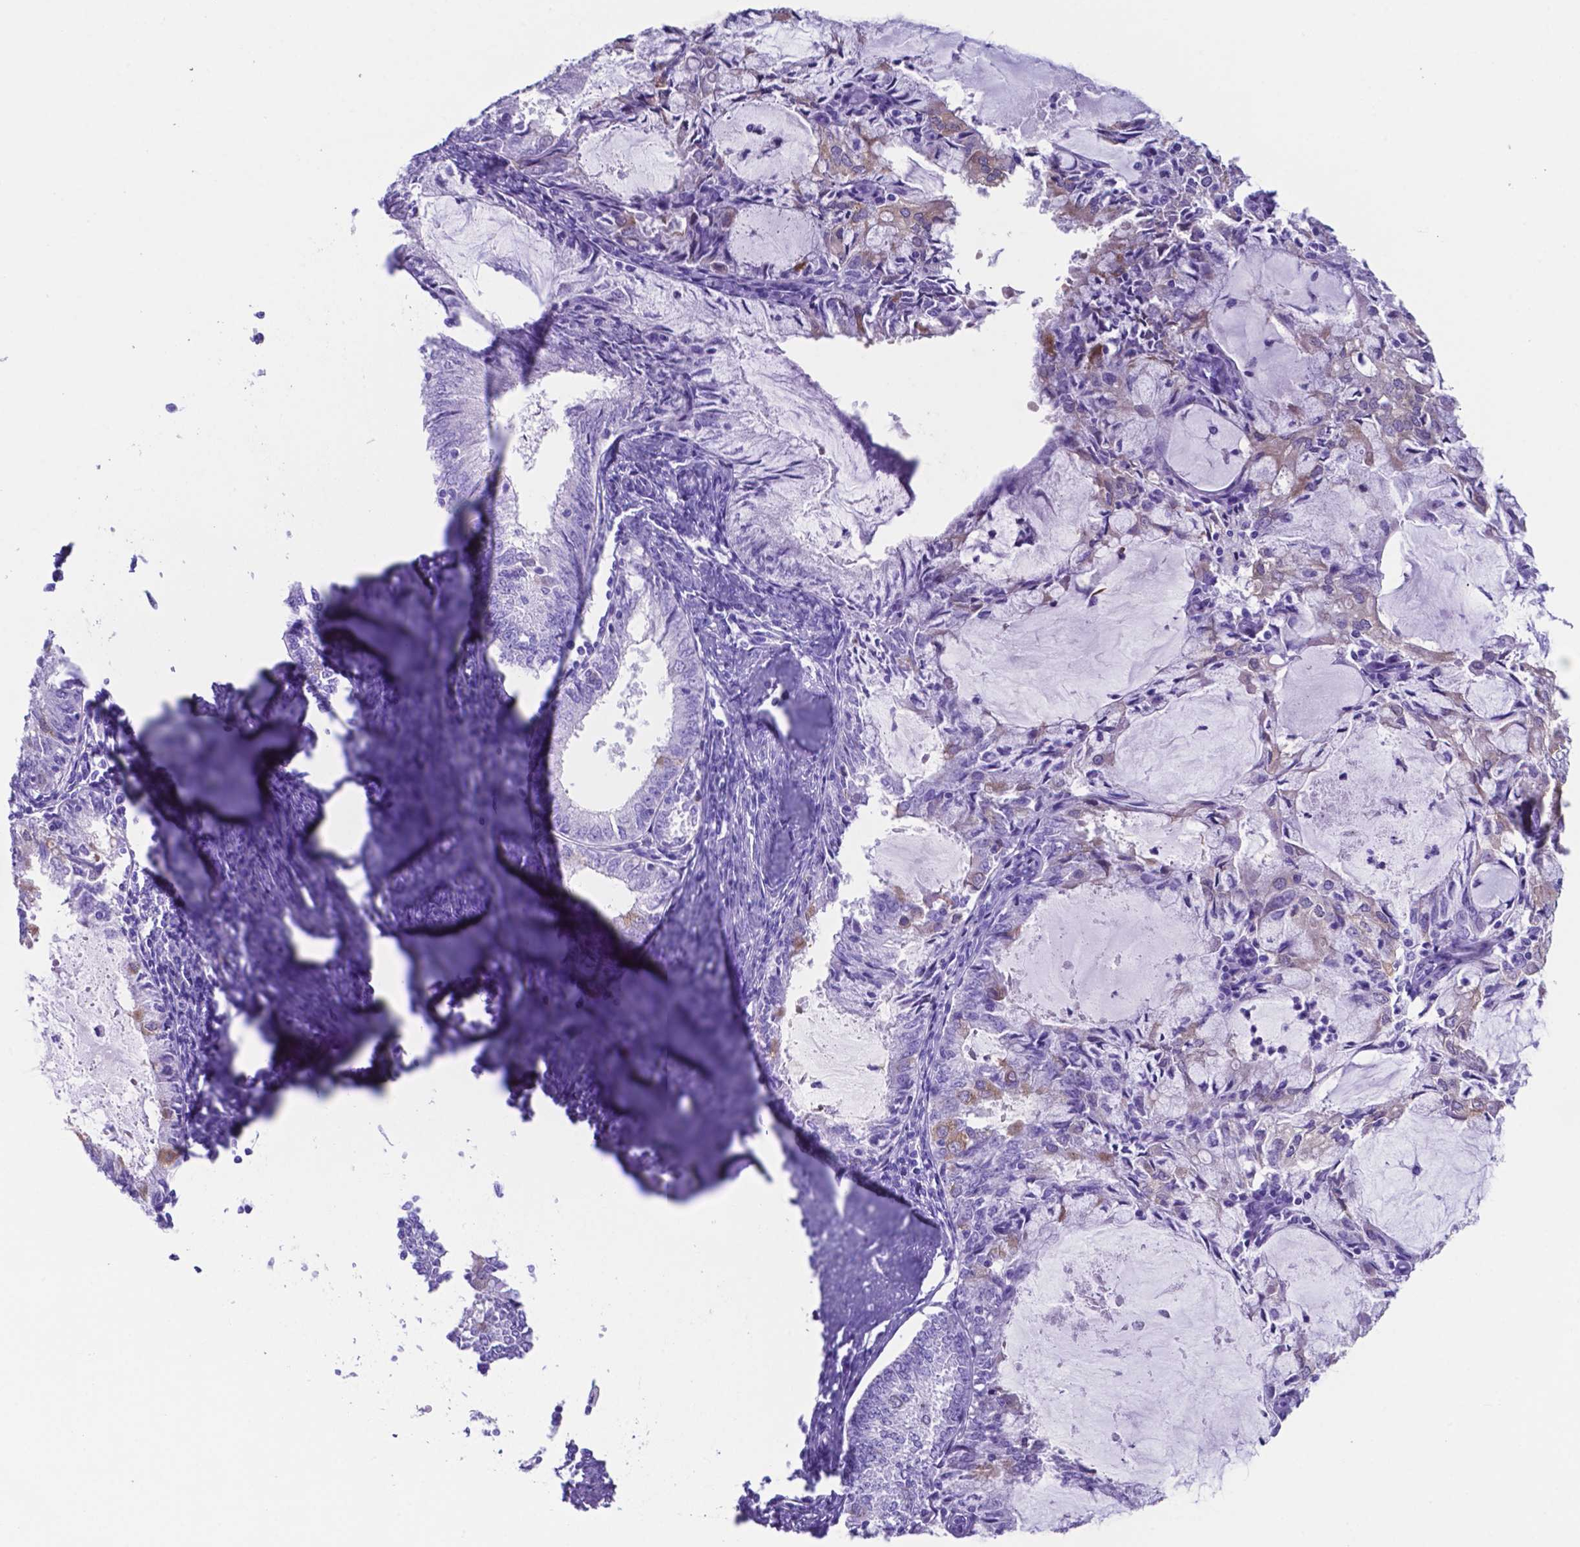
{"staining": {"intensity": "weak", "quantity": "<25%", "location": "cytoplasmic/membranous"}, "tissue": "endometrial cancer", "cell_type": "Tumor cells", "image_type": "cancer", "snomed": [{"axis": "morphology", "description": "Adenocarcinoma, NOS"}, {"axis": "topography", "description": "Endometrium"}], "caption": "This is a photomicrograph of immunohistochemistry staining of endometrial cancer, which shows no staining in tumor cells.", "gene": "DNAAF8", "patient": {"sex": "female", "age": 57}}